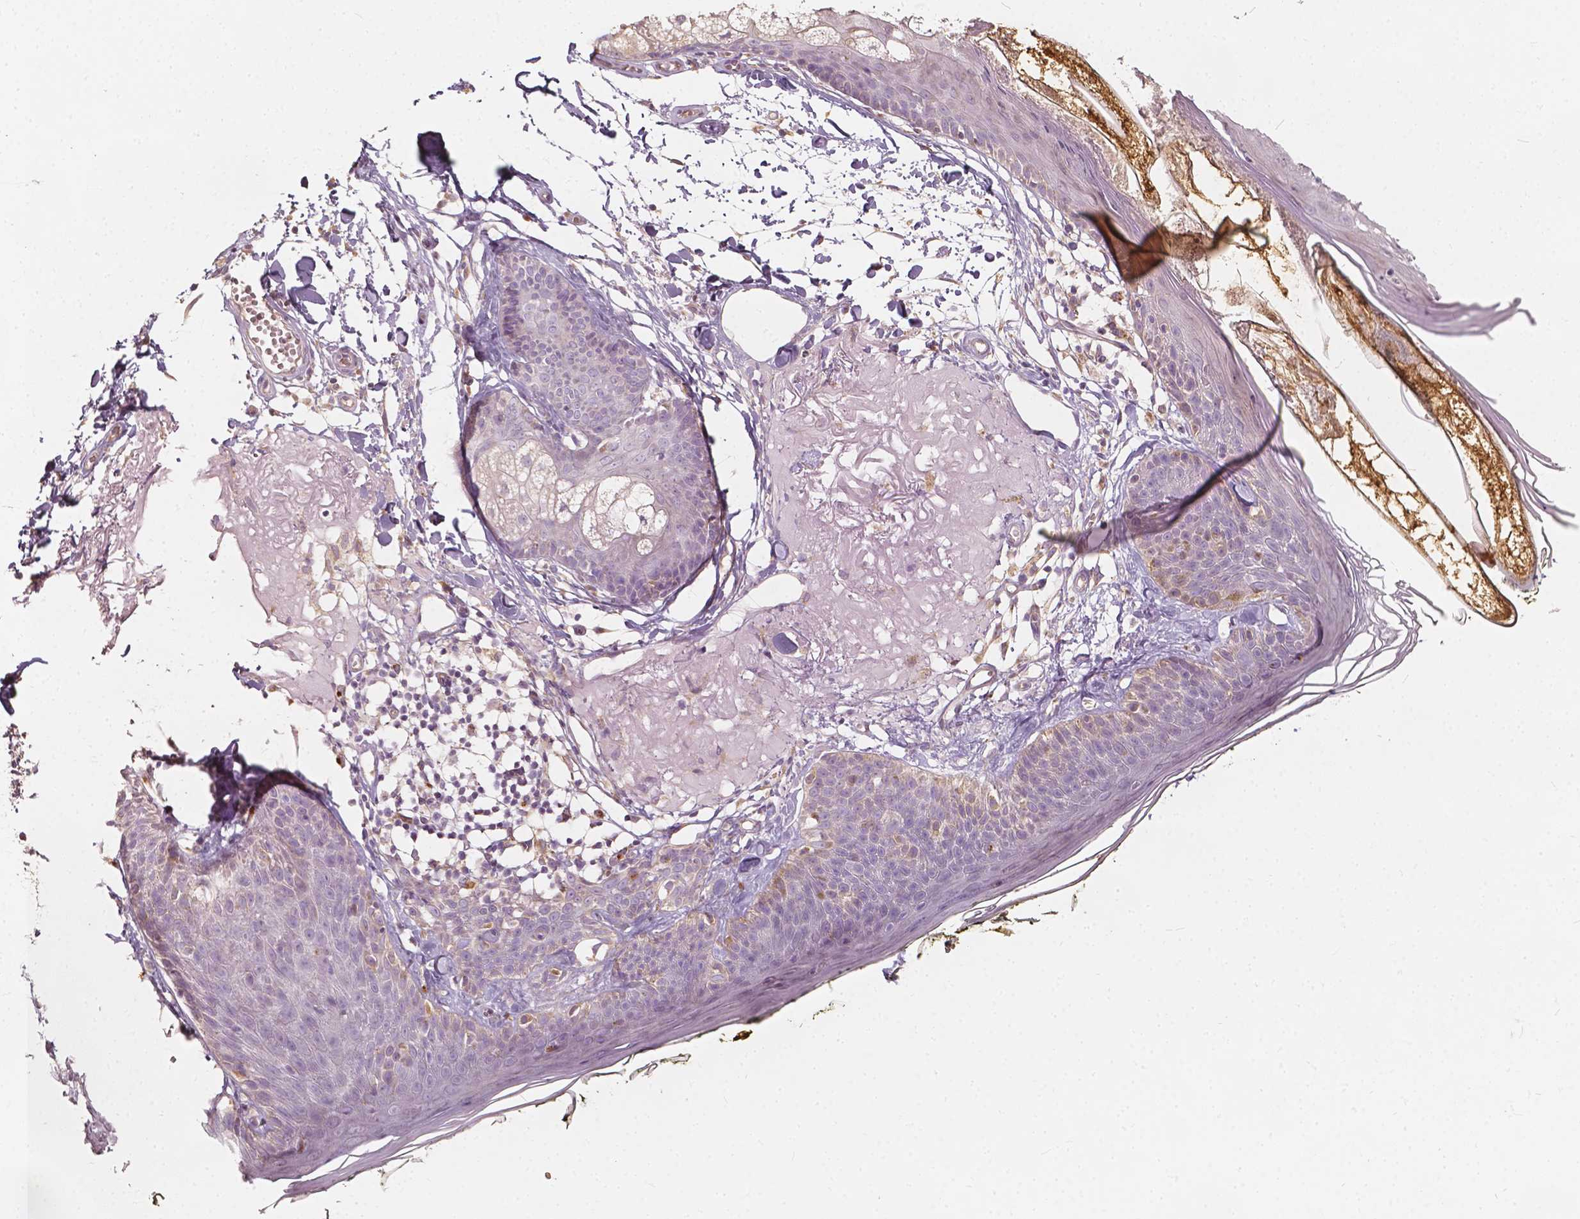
{"staining": {"intensity": "negative", "quantity": "none", "location": "none"}, "tissue": "skin", "cell_type": "Fibroblasts", "image_type": "normal", "snomed": [{"axis": "morphology", "description": "Normal tissue, NOS"}, {"axis": "topography", "description": "Skin"}], "caption": "High power microscopy photomicrograph of an immunohistochemistry (IHC) micrograph of normal skin, revealing no significant positivity in fibroblasts.", "gene": "NPC1L1", "patient": {"sex": "male", "age": 76}}